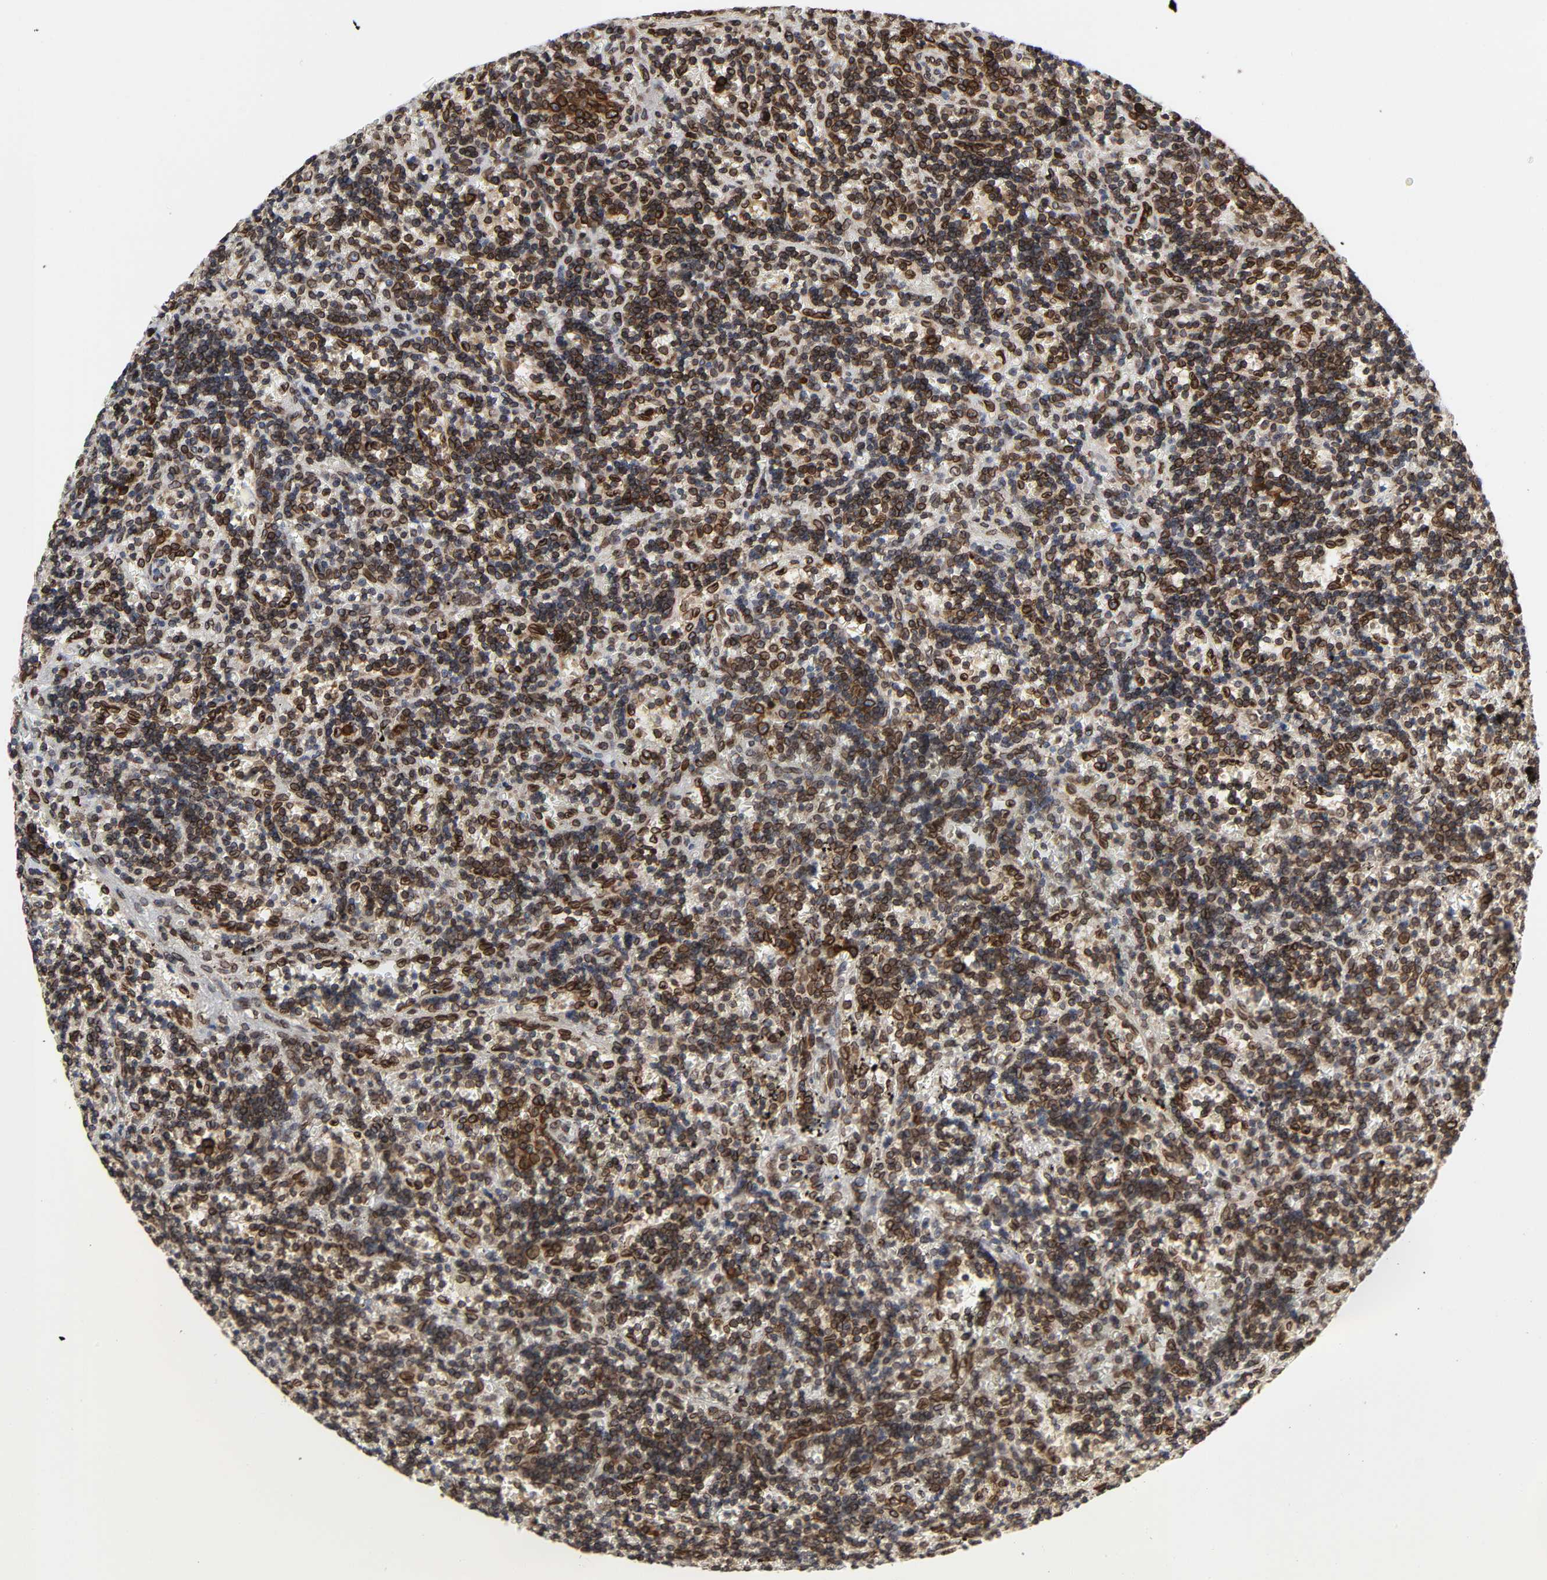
{"staining": {"intensity": "strong", "quantity": ">75%", "location": "cytoplasmic/membranous,nuclear"}, "tissue": "lymphoma", "cell_type": "Tumor cells", "image_type": "cancer", "snomed": [{"axis": "morphology", "description": "Malignant lymphoma, non-Hodgkin's type, Low grade"}, {"axis": "topography", "description": "Spleen"}], "caption": "IHC micrograph of neoplastic tissue: human low-grade malignant lymphoma, non-Hodgkin's type stained using IHC exhibits high levels of strong protein expression localized specifically in the cytoplasmic/membranous and nuclear of tumor cells, appearing as a cytoplasmic/membranous and nuclear brown color.", "gene": "RANGAP1", "patient": {"sex": "male", "age": 60}}